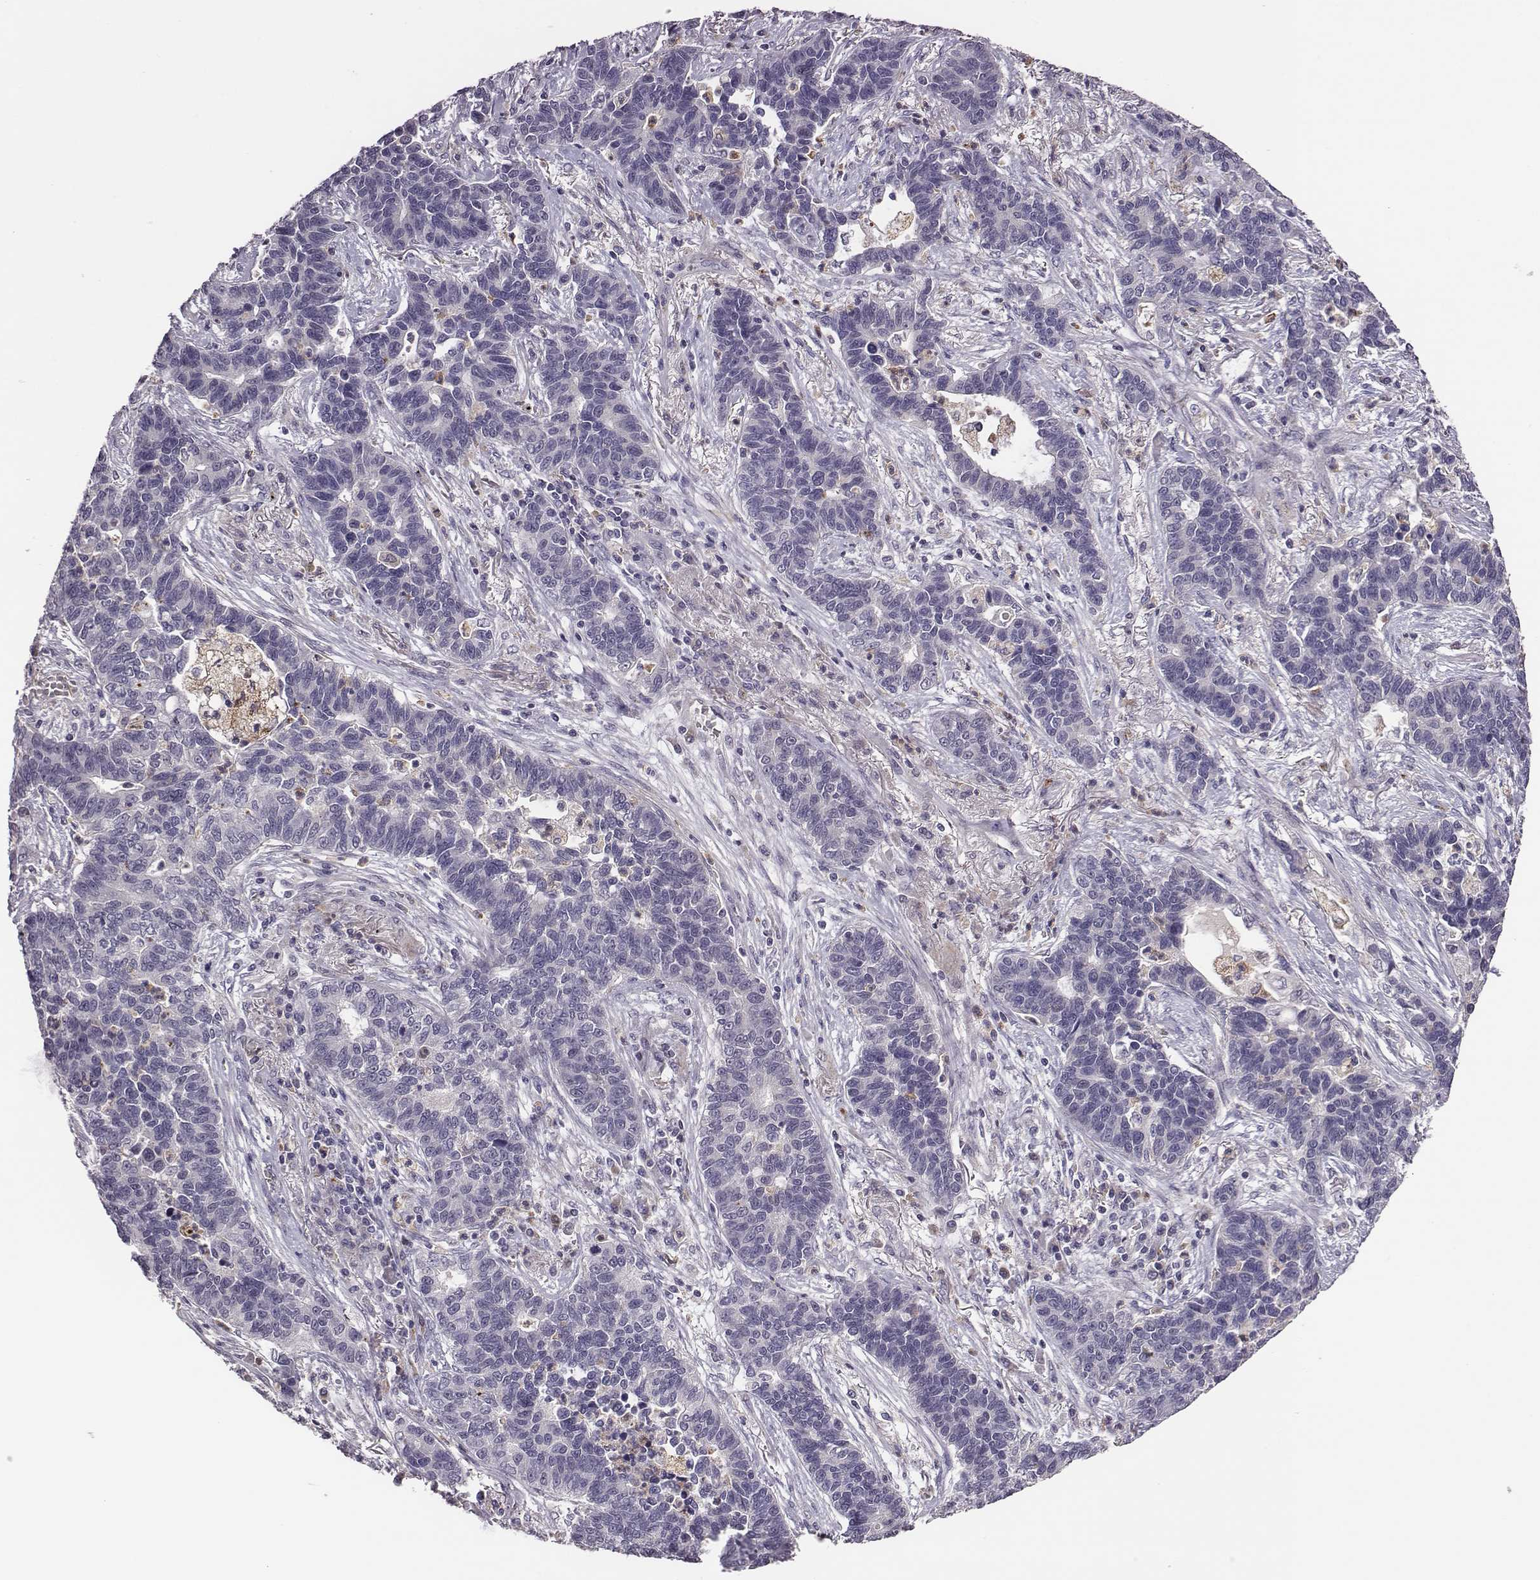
{"staining": {"intensity": "negative", "quantity": "none", "location": "none"}, "tissue": "lung cancer", "cell_type": "Tumor cells", "image_type": "cancer", "snomed": [{"axis": "morphology", "description": "Adenocarcinoma, NOS"}, {"axis": "topography", "description": "Lung"}], "caption": "High power microscopy photomicrograph of an IHC image of lung cancer, revealing no significant staining in tumor cells.", "gene": "KMO", "patient": {"sex": "female", "age": 57}}